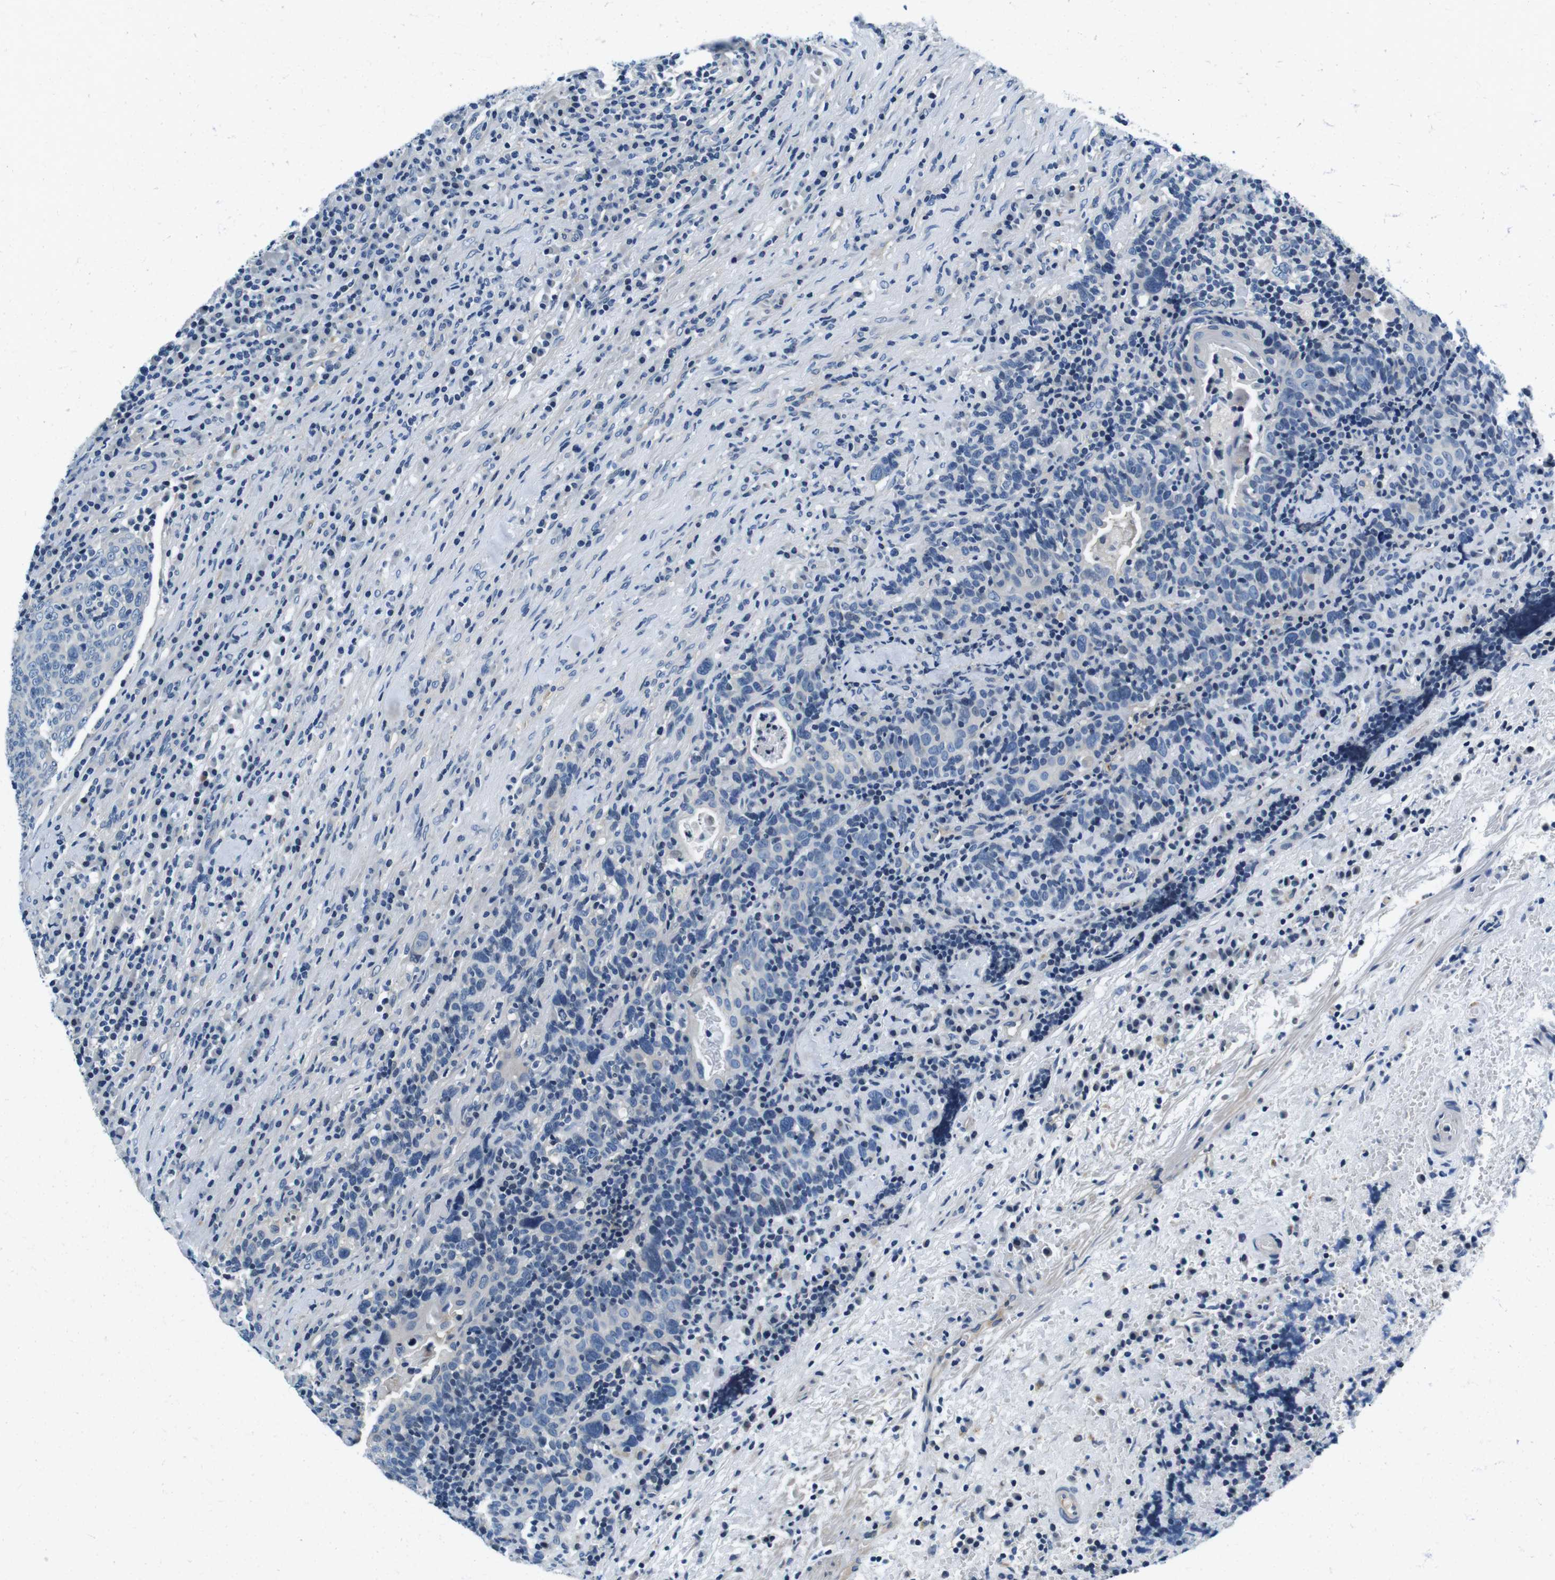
{"staining": {"intensity": "negative", "quantity": "none", "location": "none"}, "tissue": "head and neck cancer", "cell_type": "Tumor cells", "image_type": "cancer", "snomed": [{"axis": "morphology", "description": "Squamous cell carcinoma, NOS"}, {"axis": "morphology", "description": "Squamous cell carcinoma, metastatic, NOS"}, {"axis": "topography", "description": "Lymph node"}, {"axis": "topography", "description": "Head-Neck"}], "caption": "This is a image of immunohistochemistry (IHC) staining of head and neck cancer, which shows no positivity in tumor cells.", "gene": "KCNJ5", "patient": {"sex": "male", "age": 62}}